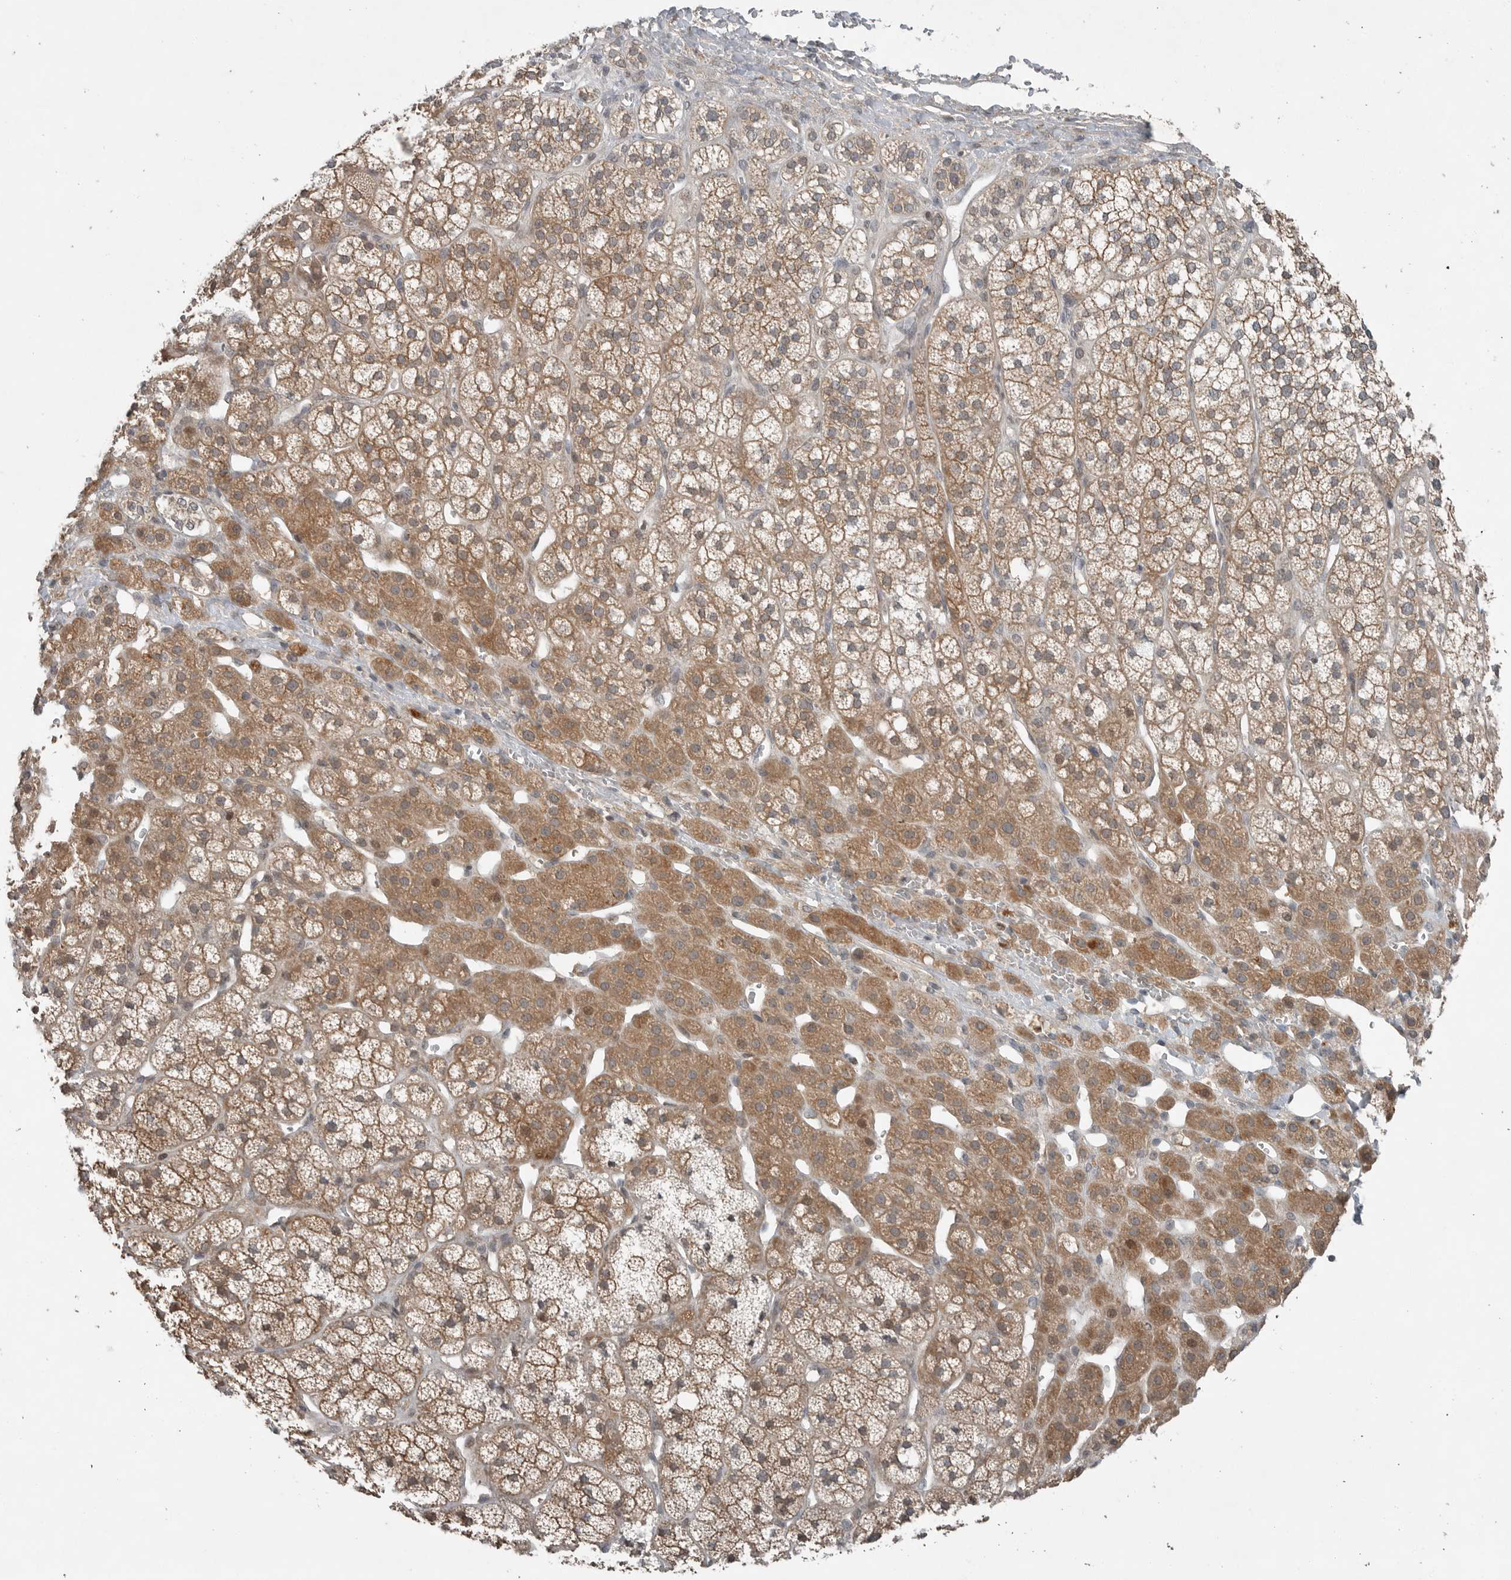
{"staining": {"intensity": "moderate", "quantity": ">75%", "location": "cytoplasmic/membranous"}, "tissue": "adrenal gland", "cell_type": "Glandular cells", "image_type": "normal", "snomed": [{"axis": "morphology", "description": "Normal tissue, NOS"}, {"axis": "topography", "description": "Adrenal gland"}], "caption": "Immunohistochemistry (IHC) staining of benign adrenal gland, which exhibits medium levels of moderate cytoplasmic/membranous positivity in approximately >75% of glandular cells indicating moderate cytoplasmic/membranous protein expression. The staining was performed using DAB (brown) for protein detection and nuclei were counterstained in hematoxylin (blue).", "gene": "MFAP3L", "patient": {"sex": "male", "age": 56}}